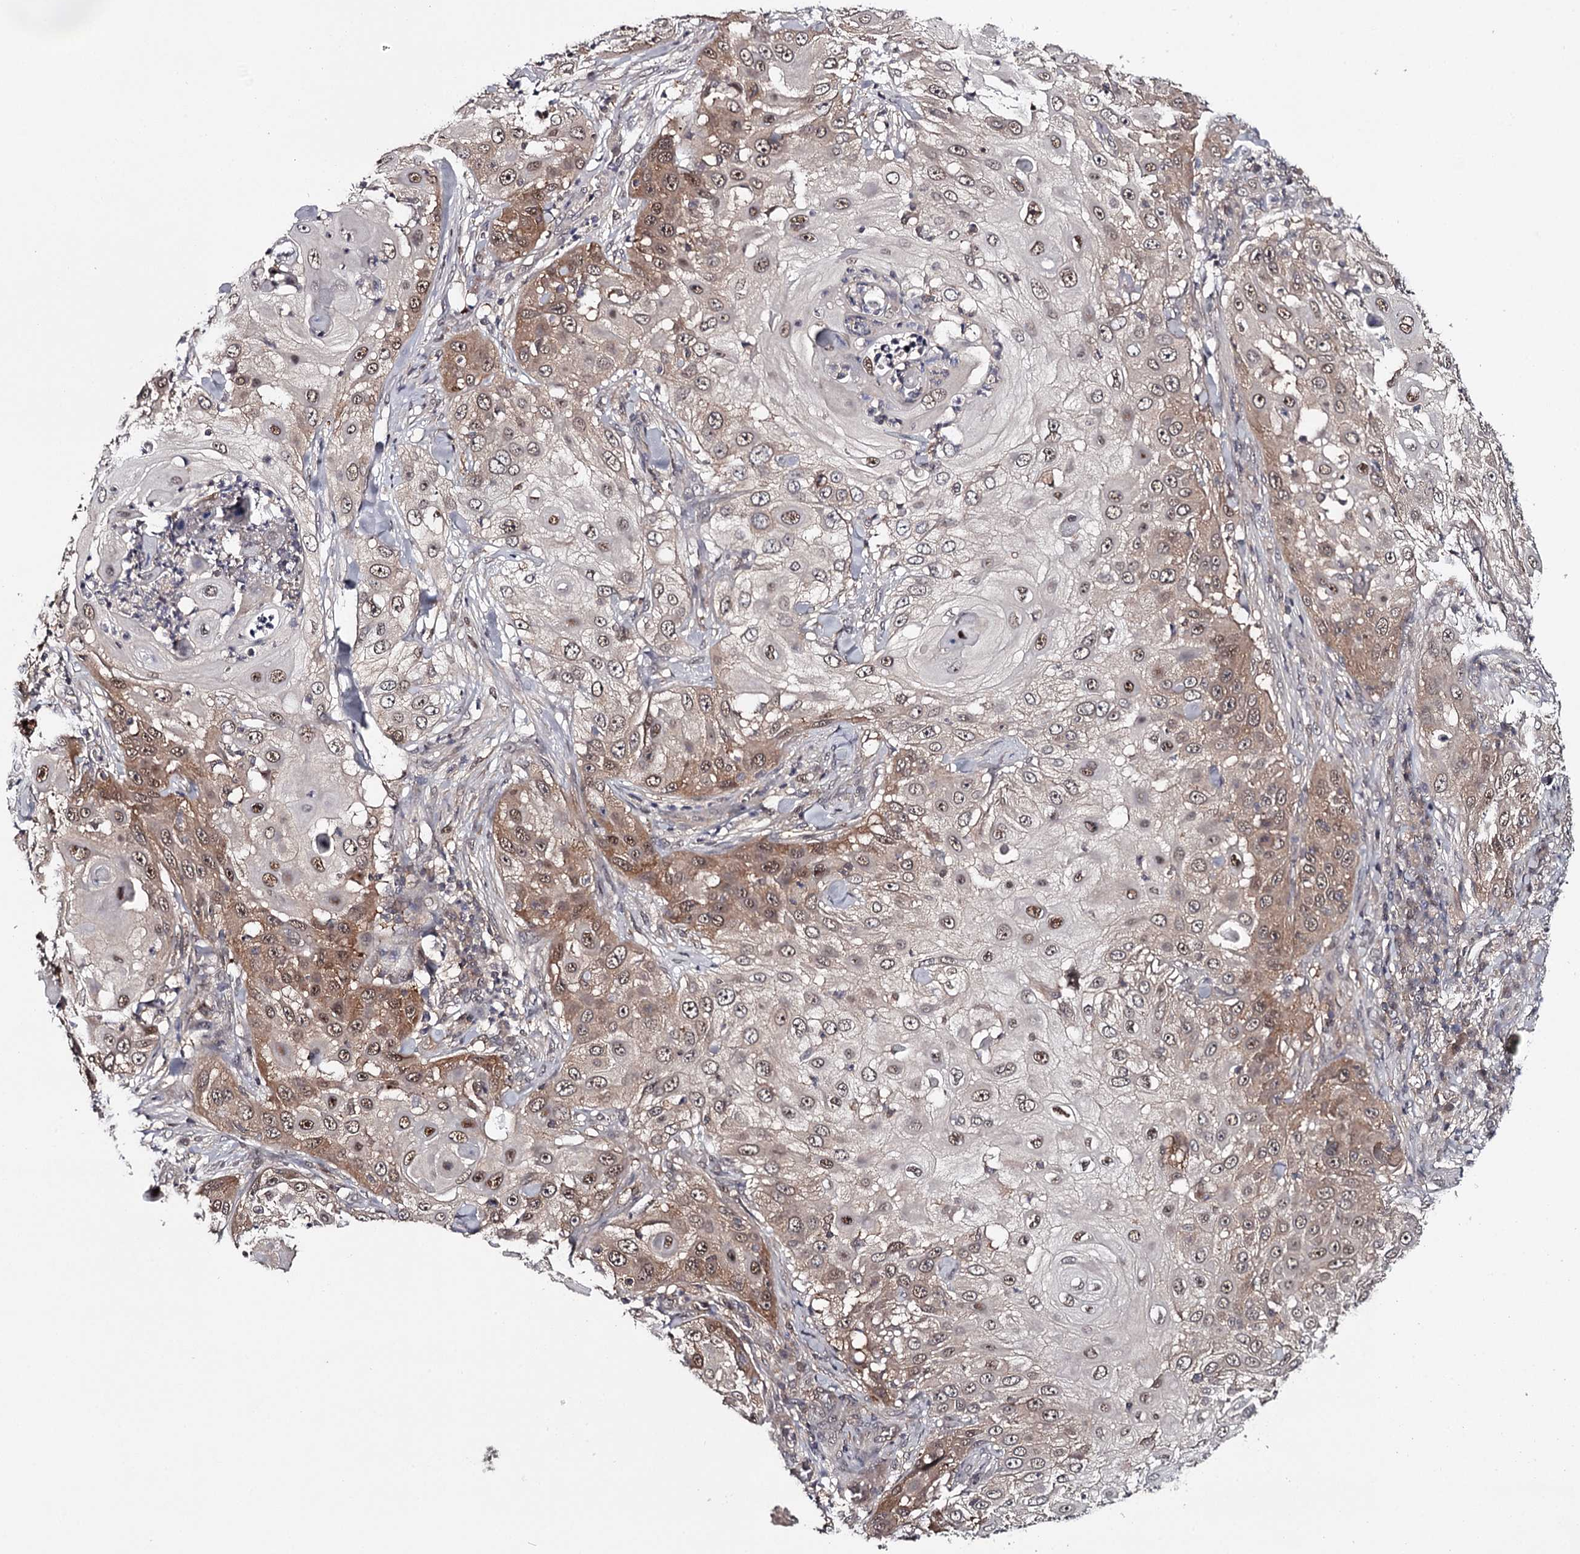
{"staining": {"intensity": "moderate", "quantity": "25%-75%", "location": "cytoplasmic/membranous,nuclear"}, "tissue": "skin cancer", "cell_type": "Tumor cells", "image_type": "cancer", "snomed": [{"axis": "morphology", "description": "Squamous cell carcinoma, NOS"}, {"axis": "topography", "description": "Skin"}], "caption": "A medium amount of moderate cytoplasmic/membranous and nuclear positivity is present in approximately 25%-75% of tumor cells in skin cancer (squamous cell carcinoma) tissue. The protein of interest is stained brown, and the nuclei are stained in blue (DAB IHC with brightfield microscopy, high magnification).", "gene": "GTSF1", "patient": {"sex": "female", "age": 44}}